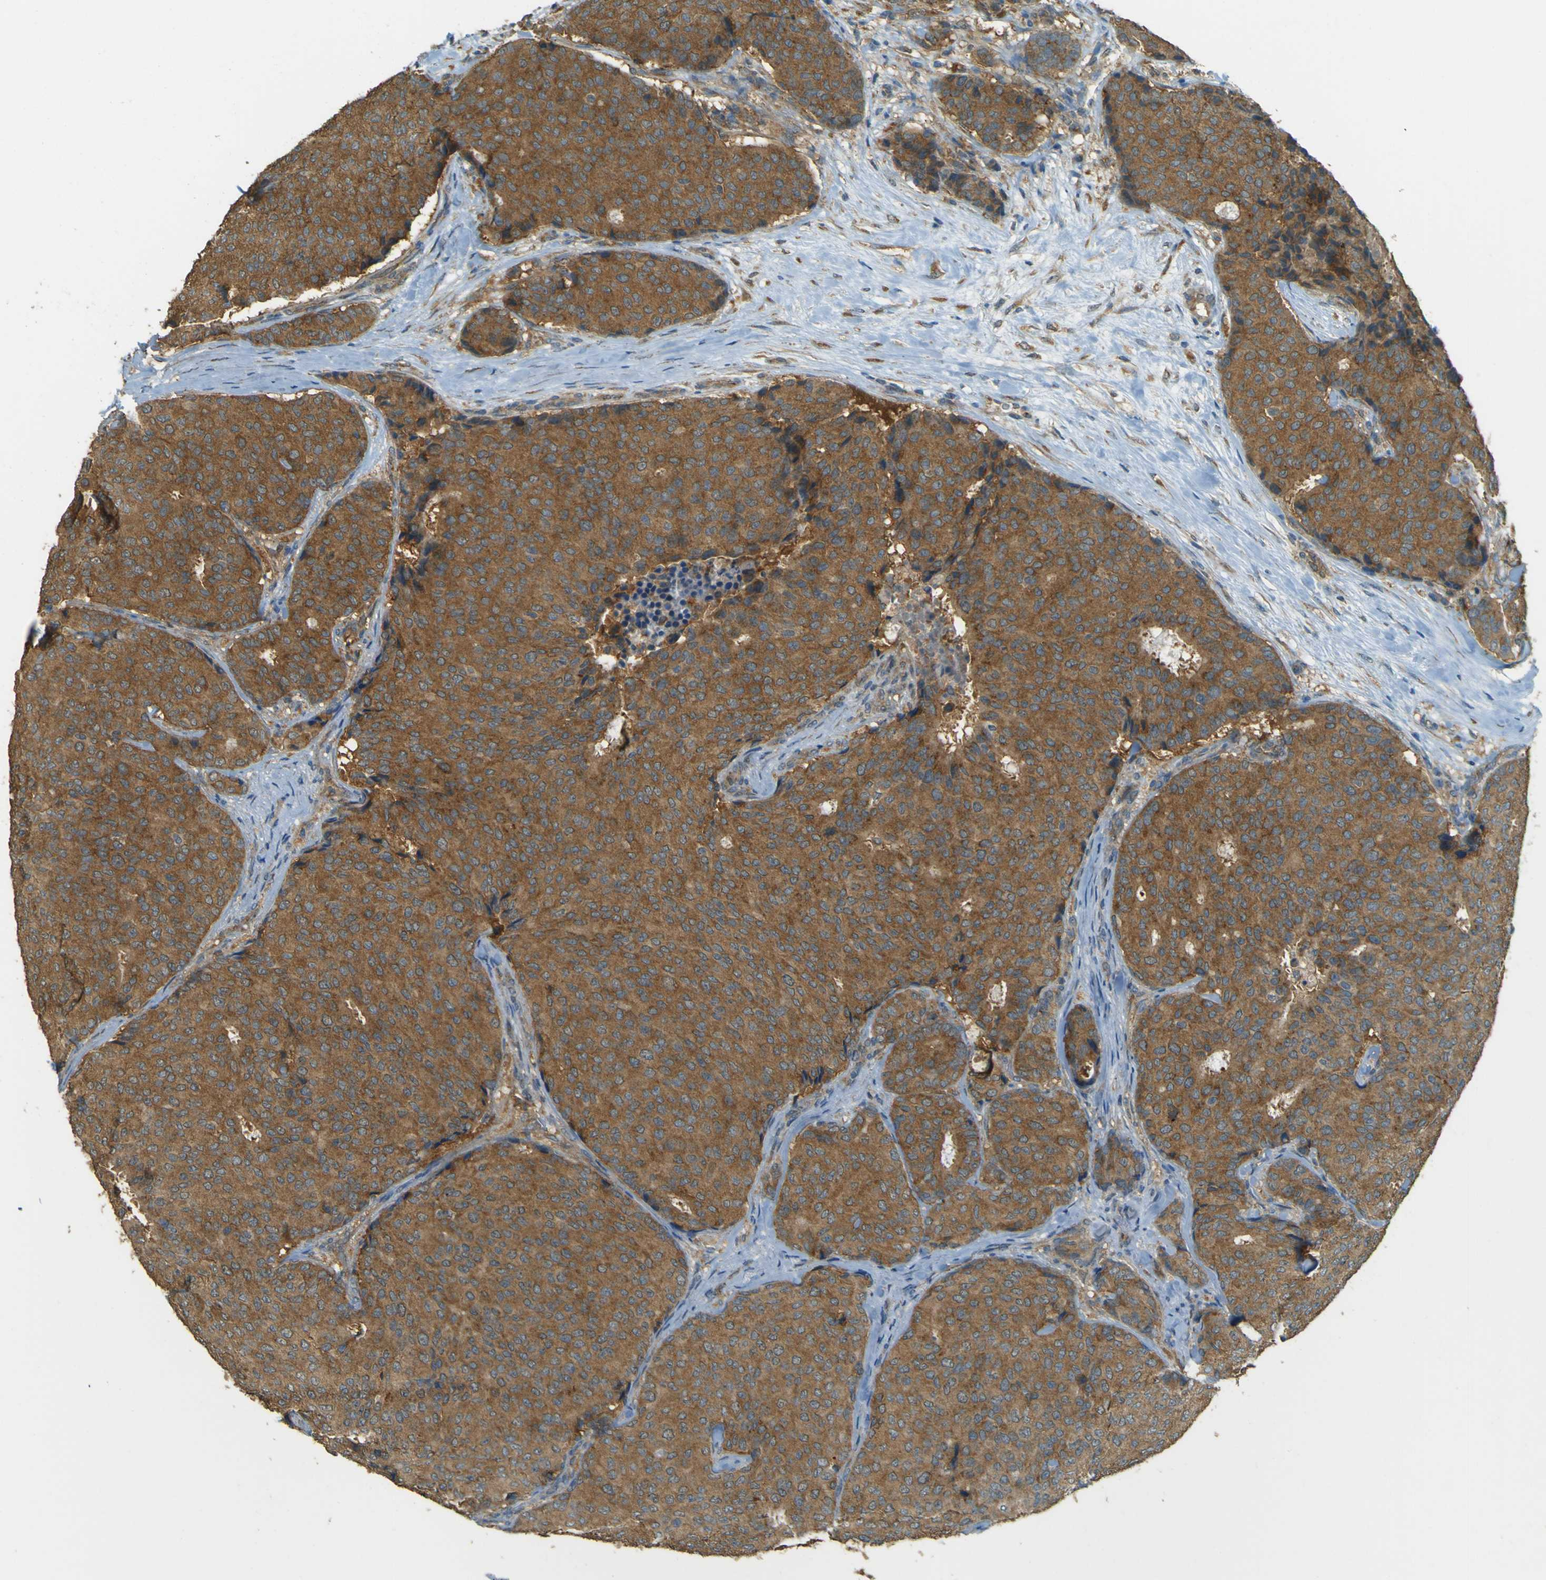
{"staining": {"intensity": "strong", "quantity": ">75%", "location": "cytoplasmic/membranous"}, "tissue": "breast cancer", "cell_type": "Tumor cells", "image_type": "cancer", "snomed": [{"axis": "morphology", "description": "Duct carcinoma"}, {"axis": "topography", "description": "Breast"}], "caption": "Immunohistochemical staining of breast cancer displays high levels of strong cytoplasmic/membranous protein expression in approximately >75% of tumor cells. (Stains: DAB in brown, nuclei in blue, Microscopy: brightfield microscopy at high magnification).", "gene": "GOLGA1", "patient": {"sex": "female", "age": 75}}